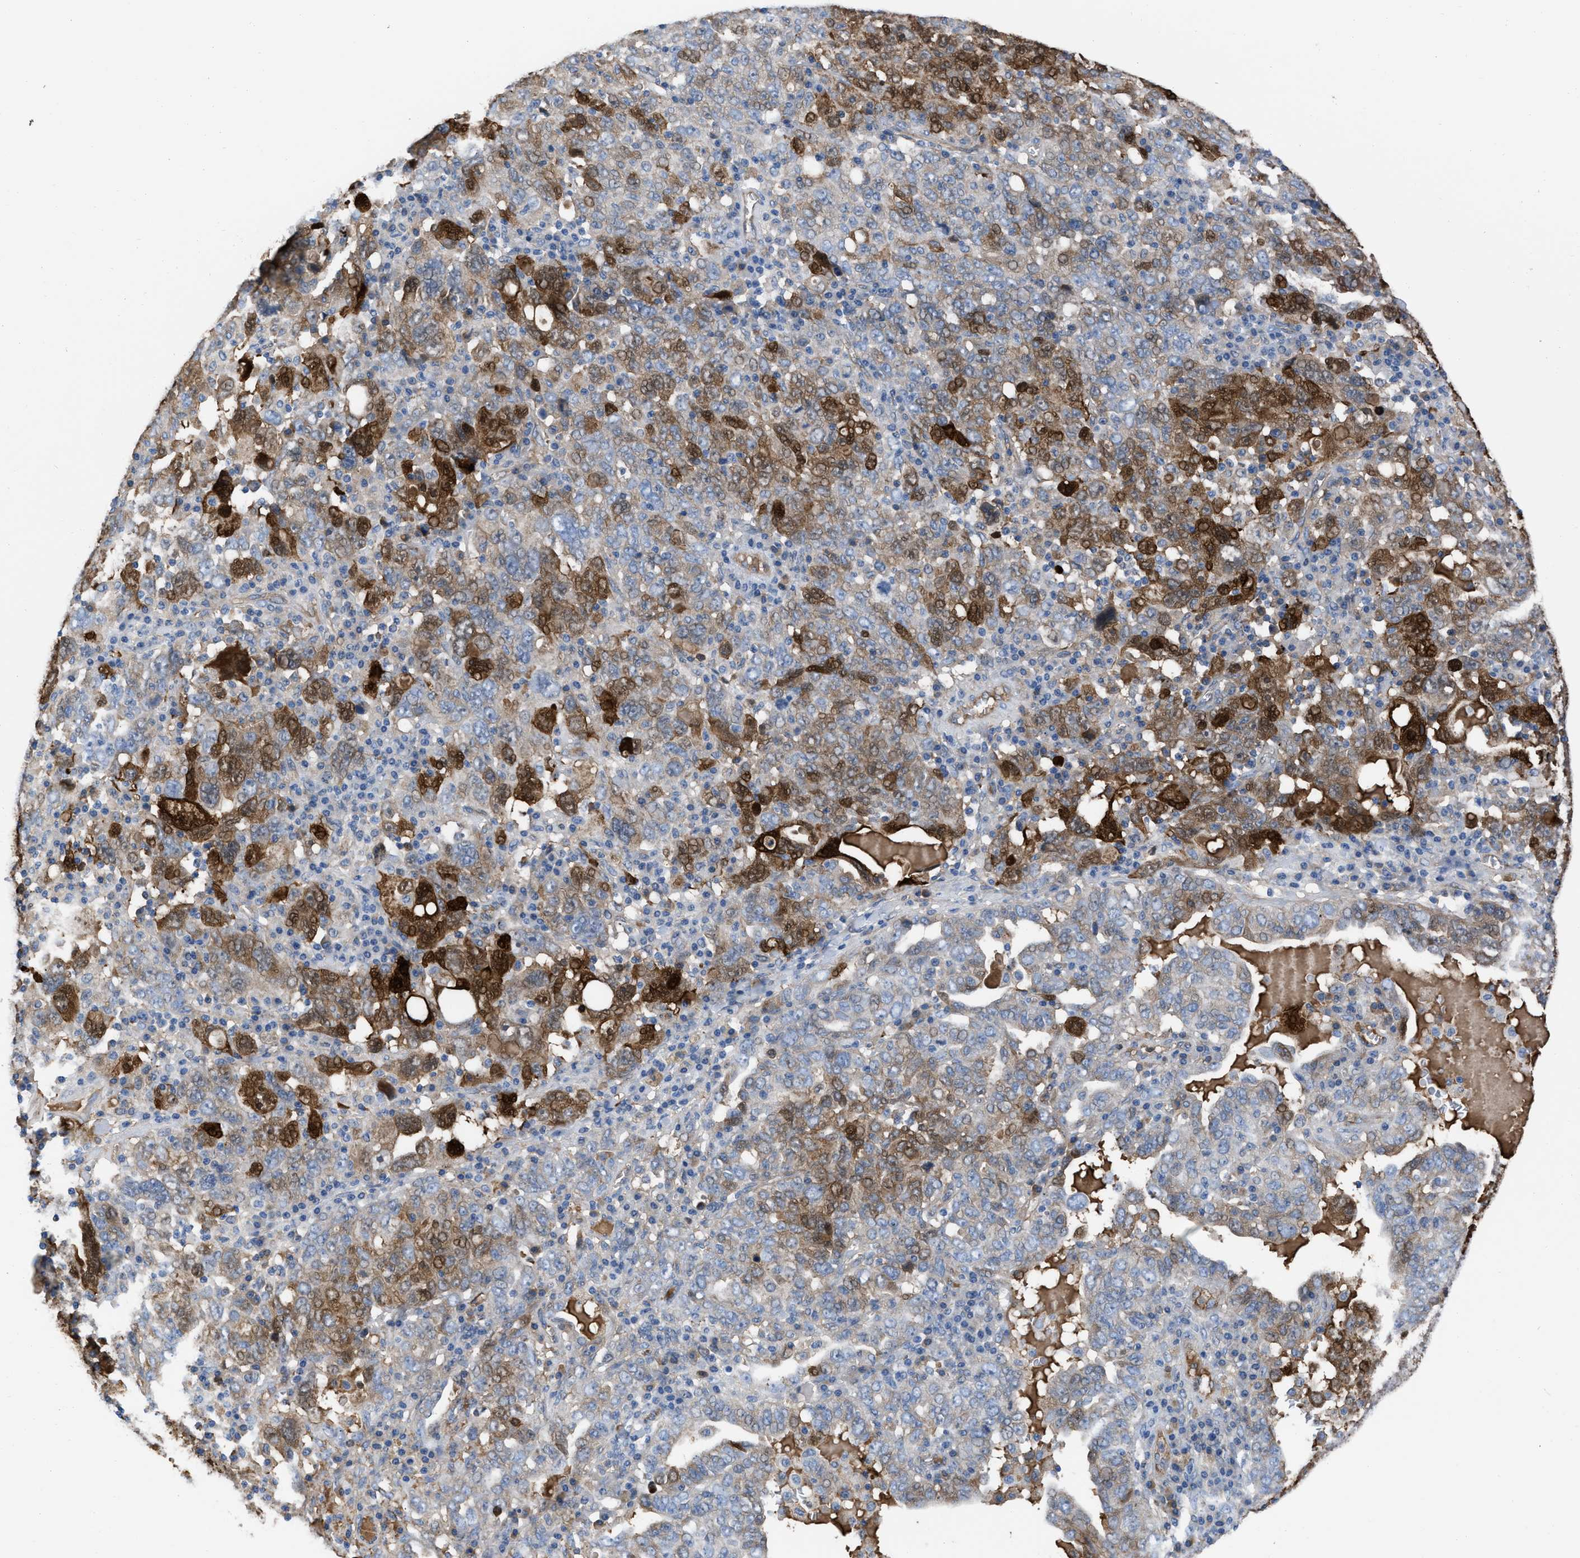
{"staining": {"intensity": "moderate", "quantity": "25%-75%", "location": "cytoplasmic/membranous,nuclear"}, "tissue": "ovarian cancer", "cell_type": "Tumor cells", "image_type": "cancer", "snomed": [{"axis": "morphology", "description": "Carcinoma, endometroid"}, {"axis": "topography", "description": "Ovary"}], "caption": "Immunohistochemical staining of human ovarian cancer (endometroid carcinoma) shows medium levels of moderate cytoplasmic/membranous and nuclear protein staining in about 25%-75% of tumor cells.", "gene": "TRIOBP", "patient": {"sex": "female", "age": 62}}